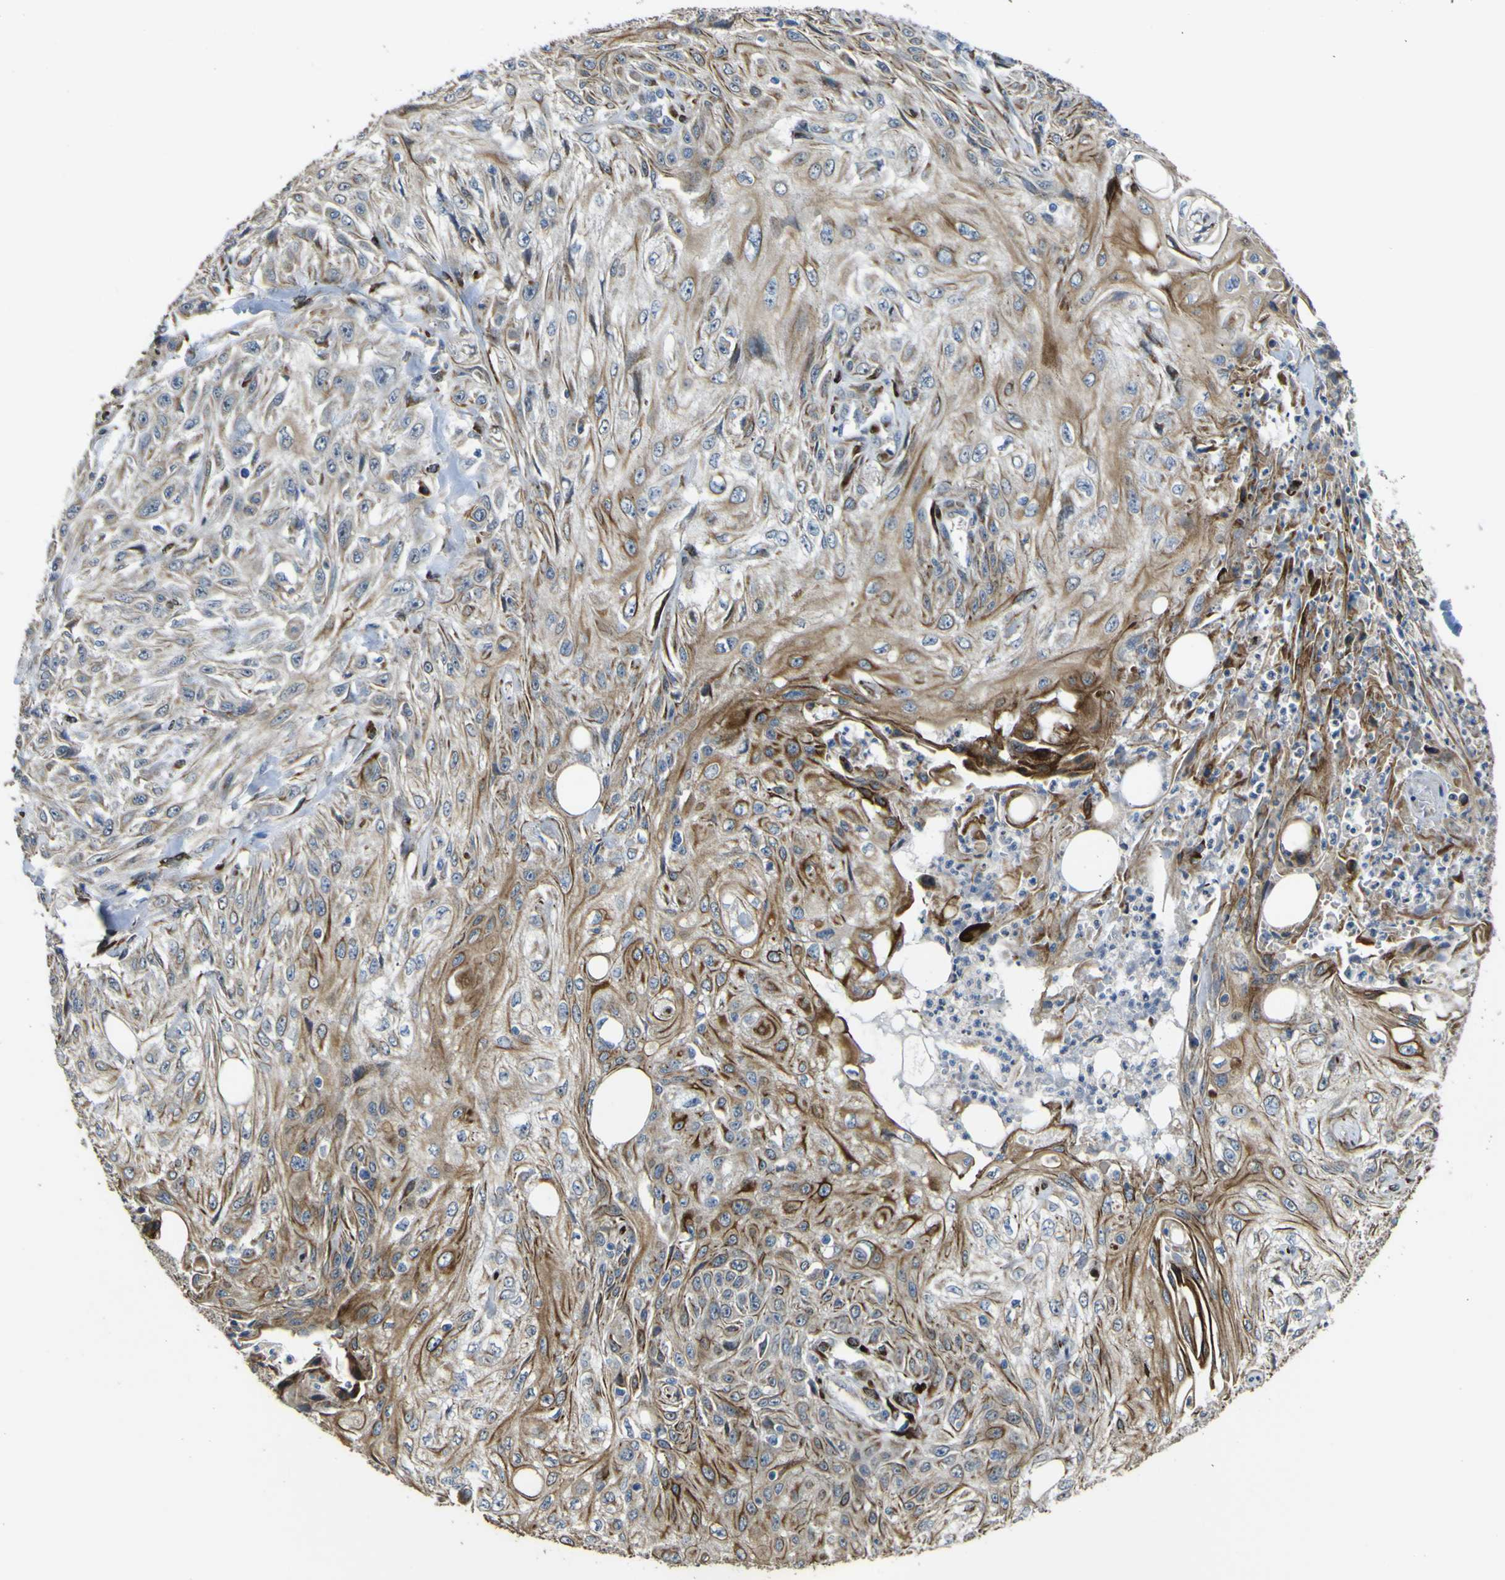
{"staining": {"intensity": "moderate", "quantity": "25%-75%", "location": "cytoplasmic/membranous"}, "tissue": "skin cancer", "cell_type": "Tumor cells", "image_type": "cancer", "snomed": [{"axis": "morphology", "description": "Squamous cell carcinoma, NOS"}, {"axis": "topography", "description": "Skin"}], "caption": "There is medium levels of moderate cytoplasmic/membranous positivity in tumor cells of skin cancer, as demonstrated by immunohistochemical staining (brown color).", "gene": "LBHD1", "patient": {"sex": "male", "age": 75}}